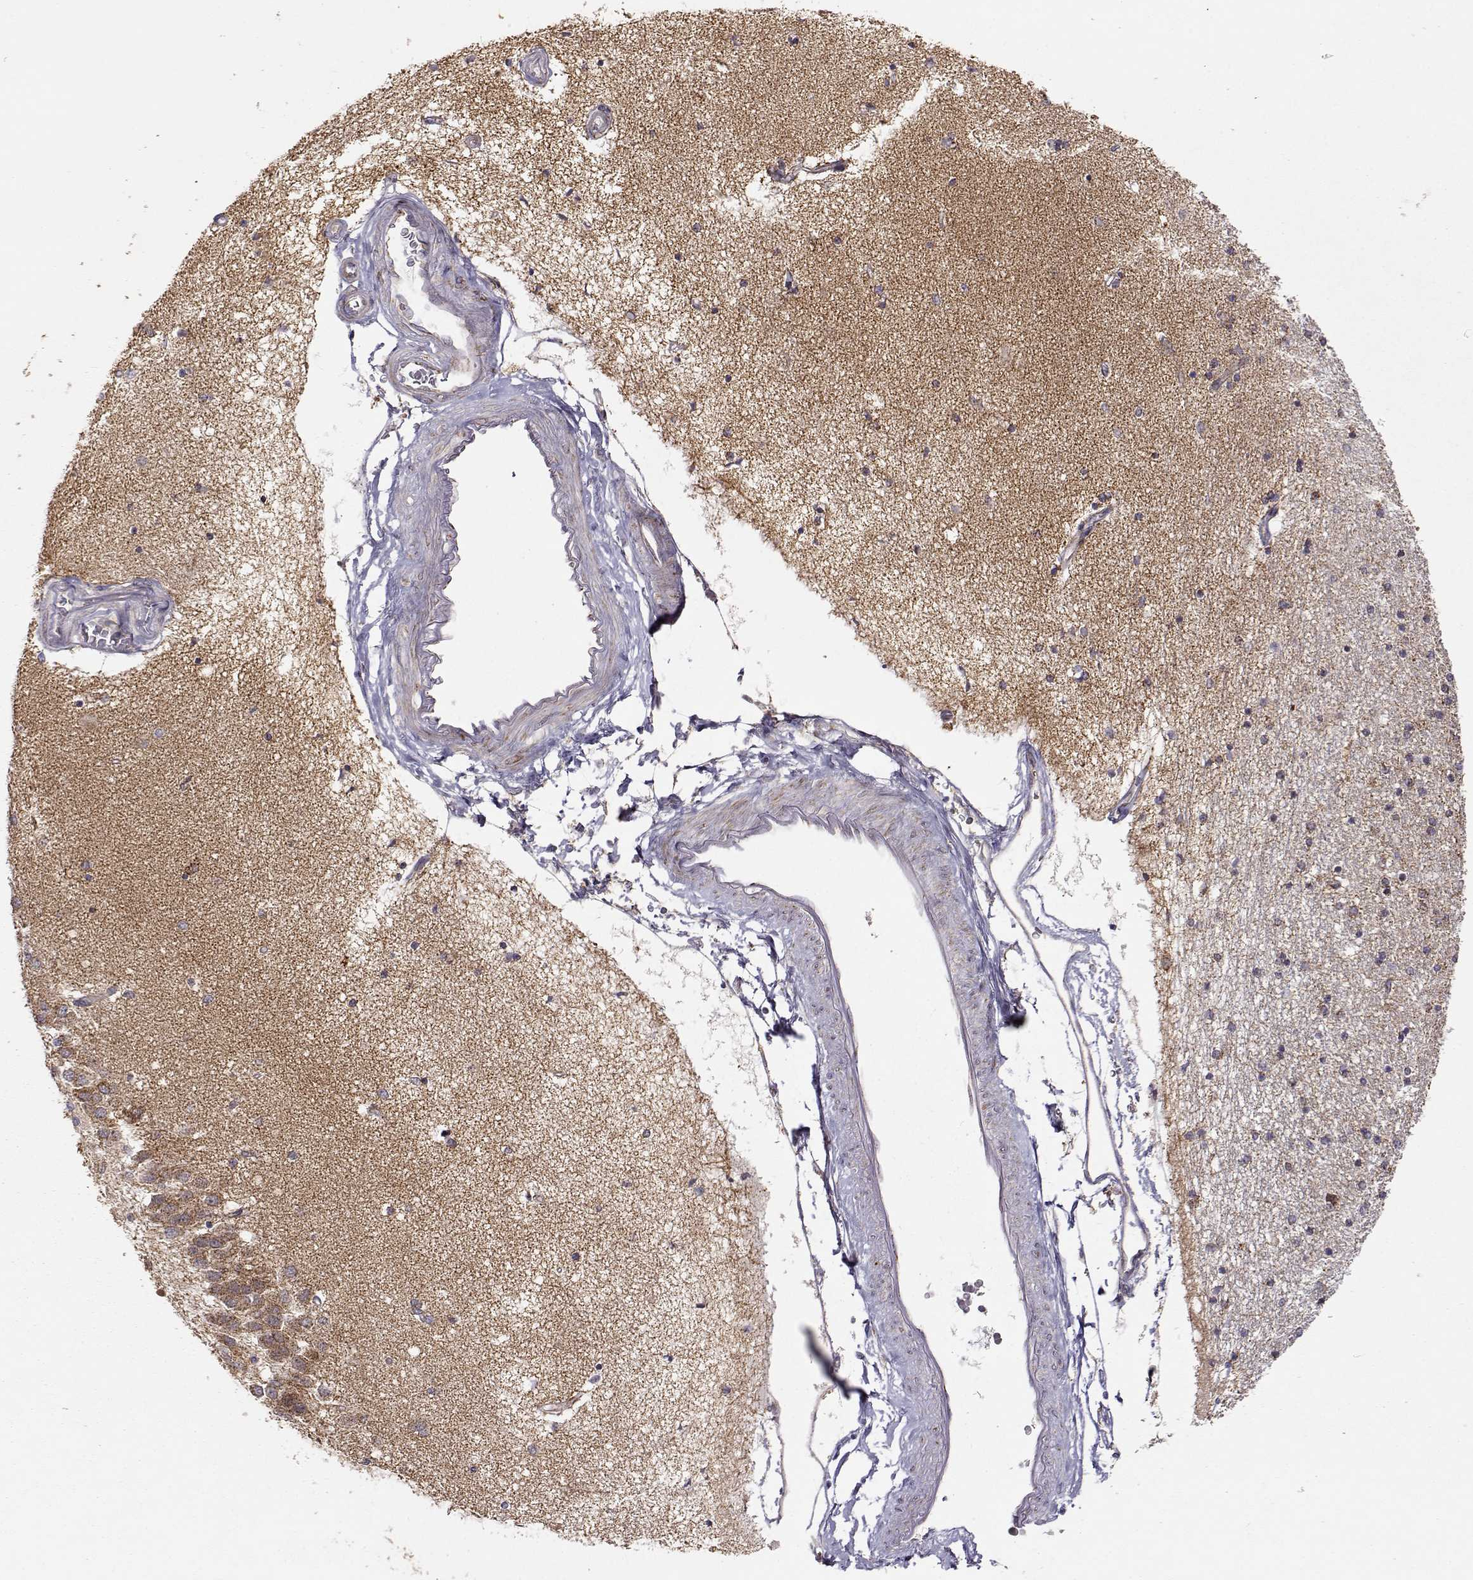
{"staining": {"intensity": "weak", "quantity": ">75%", "location": "cytoplasmic/membranous"}, "tissue": "hippocampus", "cell_type": "Glial cells", "image_type": "normal", "snomed": [{"axis": "morphology", "description": "Normal tissue, NOS"}, {"axis": "topography", "description": "Hippocampus"}], "caption": "IHC of benign hippocampus shows low levels of weak cytoplasmic/membranous expression in about >75% of glial cells.", "gene": "EXOG", "patient": {"sex": "female", "age": 54}}